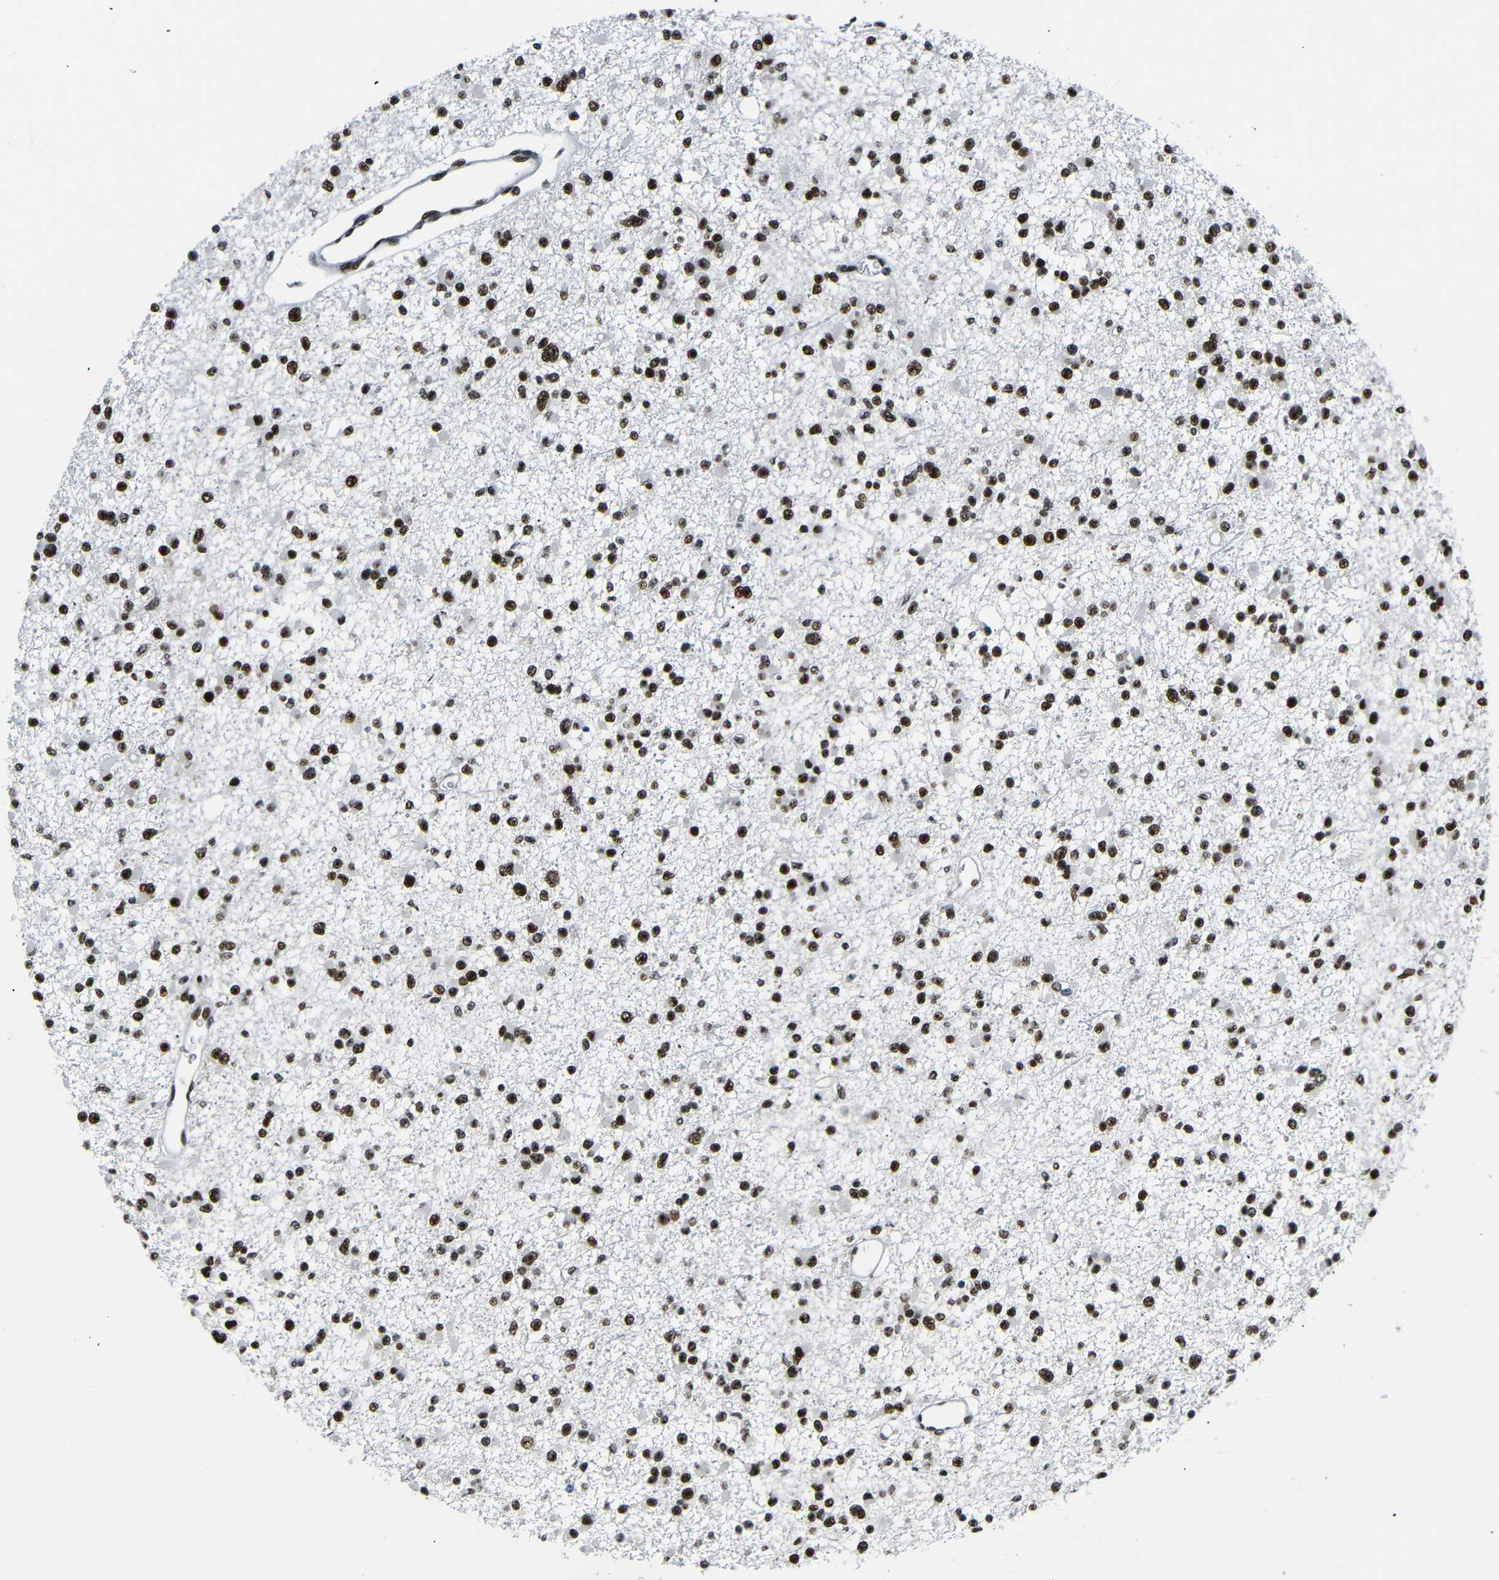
{"staining": {"intensity": "strong", "quantity": ">75%", "location": "nuclear"}, "tissue": "glioma", "cell_type": "Tumor cells", "image_type": "cancer", "snomed": [{"axis": "morphology", "description": "Glioma, malignant, Low grade"}, {"axis": "topography", "description": "Brain"}], "caption": "Protein staining demonstrates strong nuclear positivity in approximately >75% of tumor cells in low-grade glioma (malignant). The staining was performed using DAB, with brown indicating positive protein expression. Nuclei are stained blue with hematoxylin.", "gene": "SETDB2", "patient": {"sex": "female", "age": 22}}